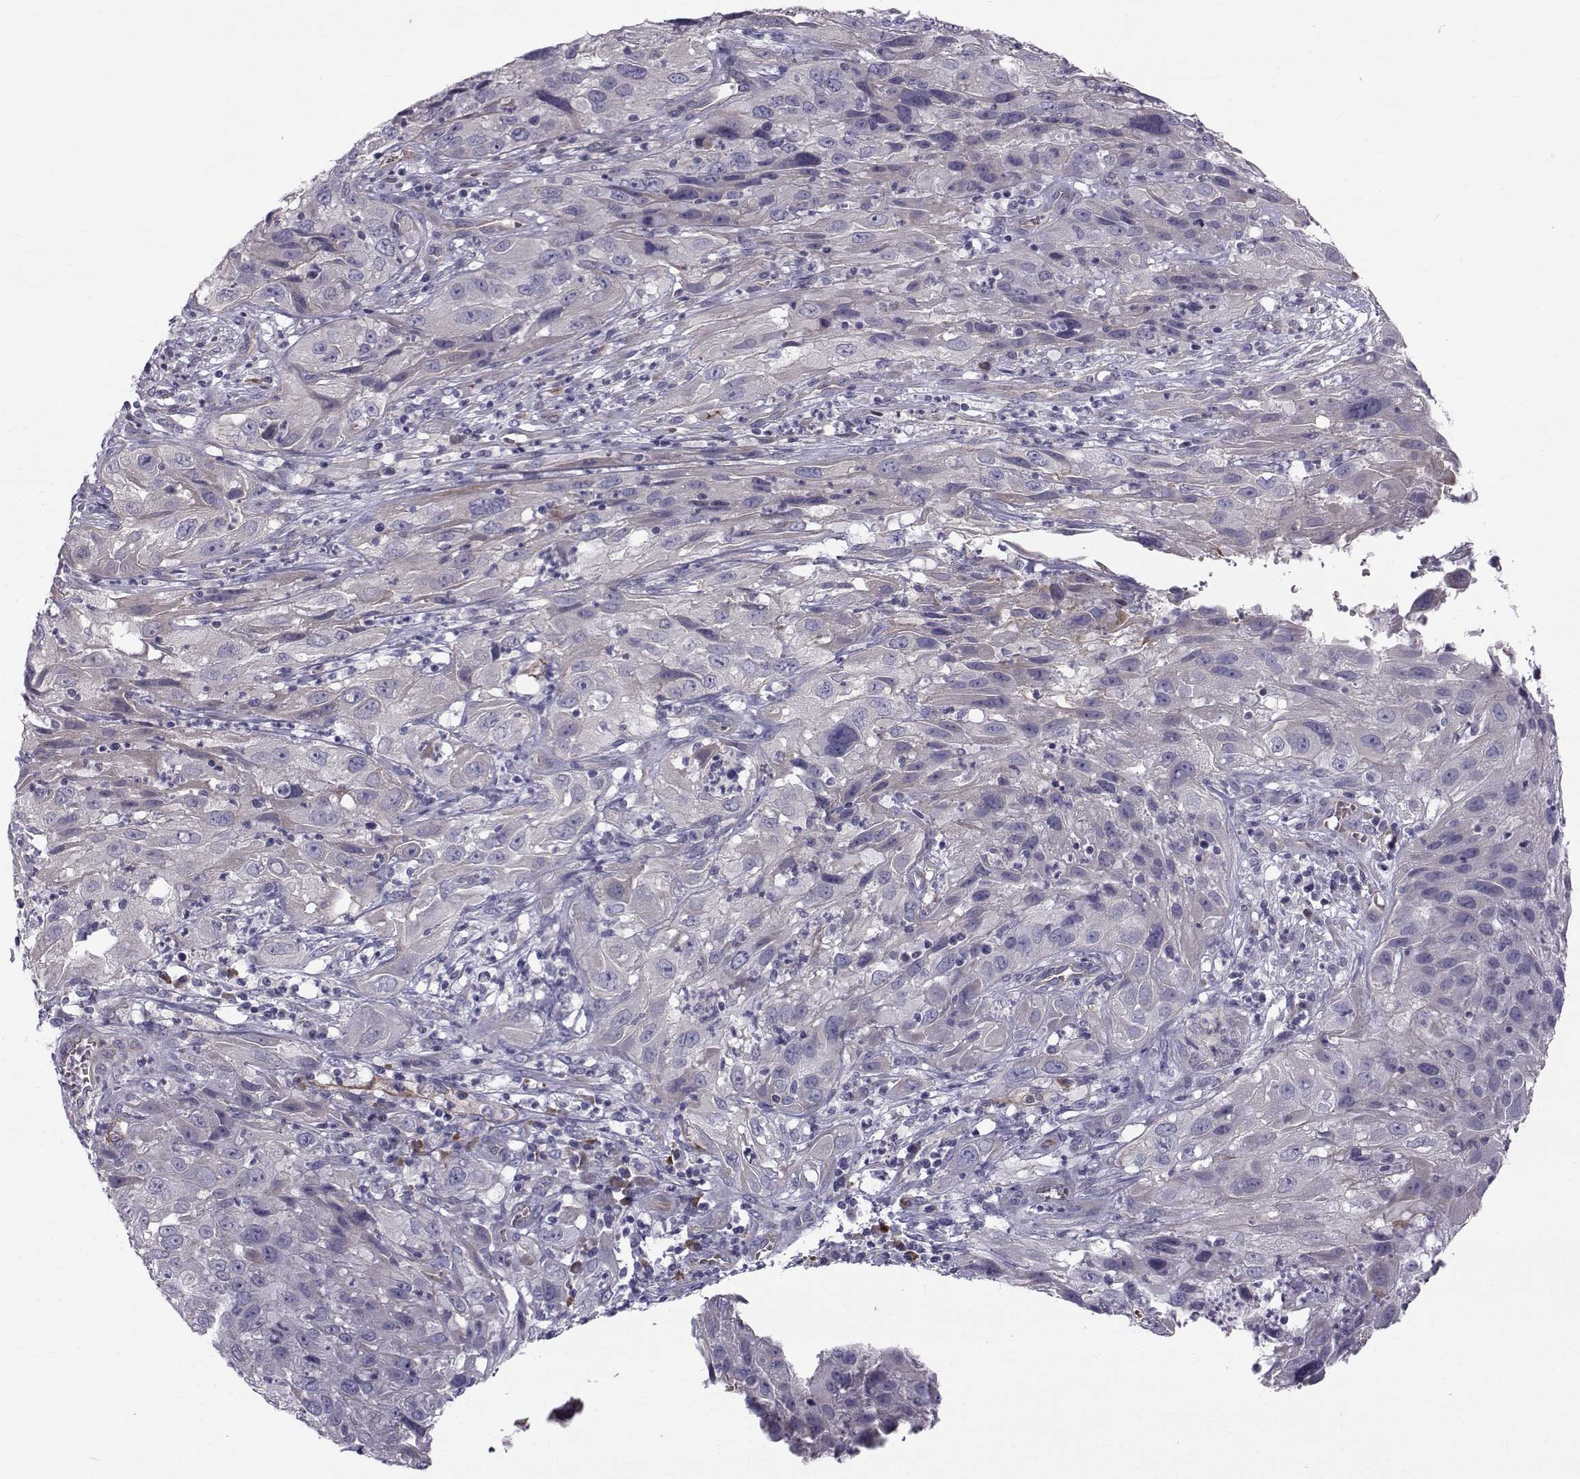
{"staining": {"intensity": "weak", "quantity": "<25%", "location": "cytoplasmic/membranous"}, "tissue": "cervical cancer", "cell_type": "Tumor cells", "image_type": "cancer", "snomed": [{"axis": "morphology", "description": "Squamous cell carcinoma, NOS"}, {"axis": "topography", "description": "Cervix"}], "caption": "The histopathology image reveals no significant expression in tumor cells of cervical cancer. The staining was performed using DAB to visualize the protein expression in brown, while the nuclei were stained in blue with hematoxylin (Magnification: 20x).", "gene": "QPCT", "patient": {"sex": "female", "age": 32}}